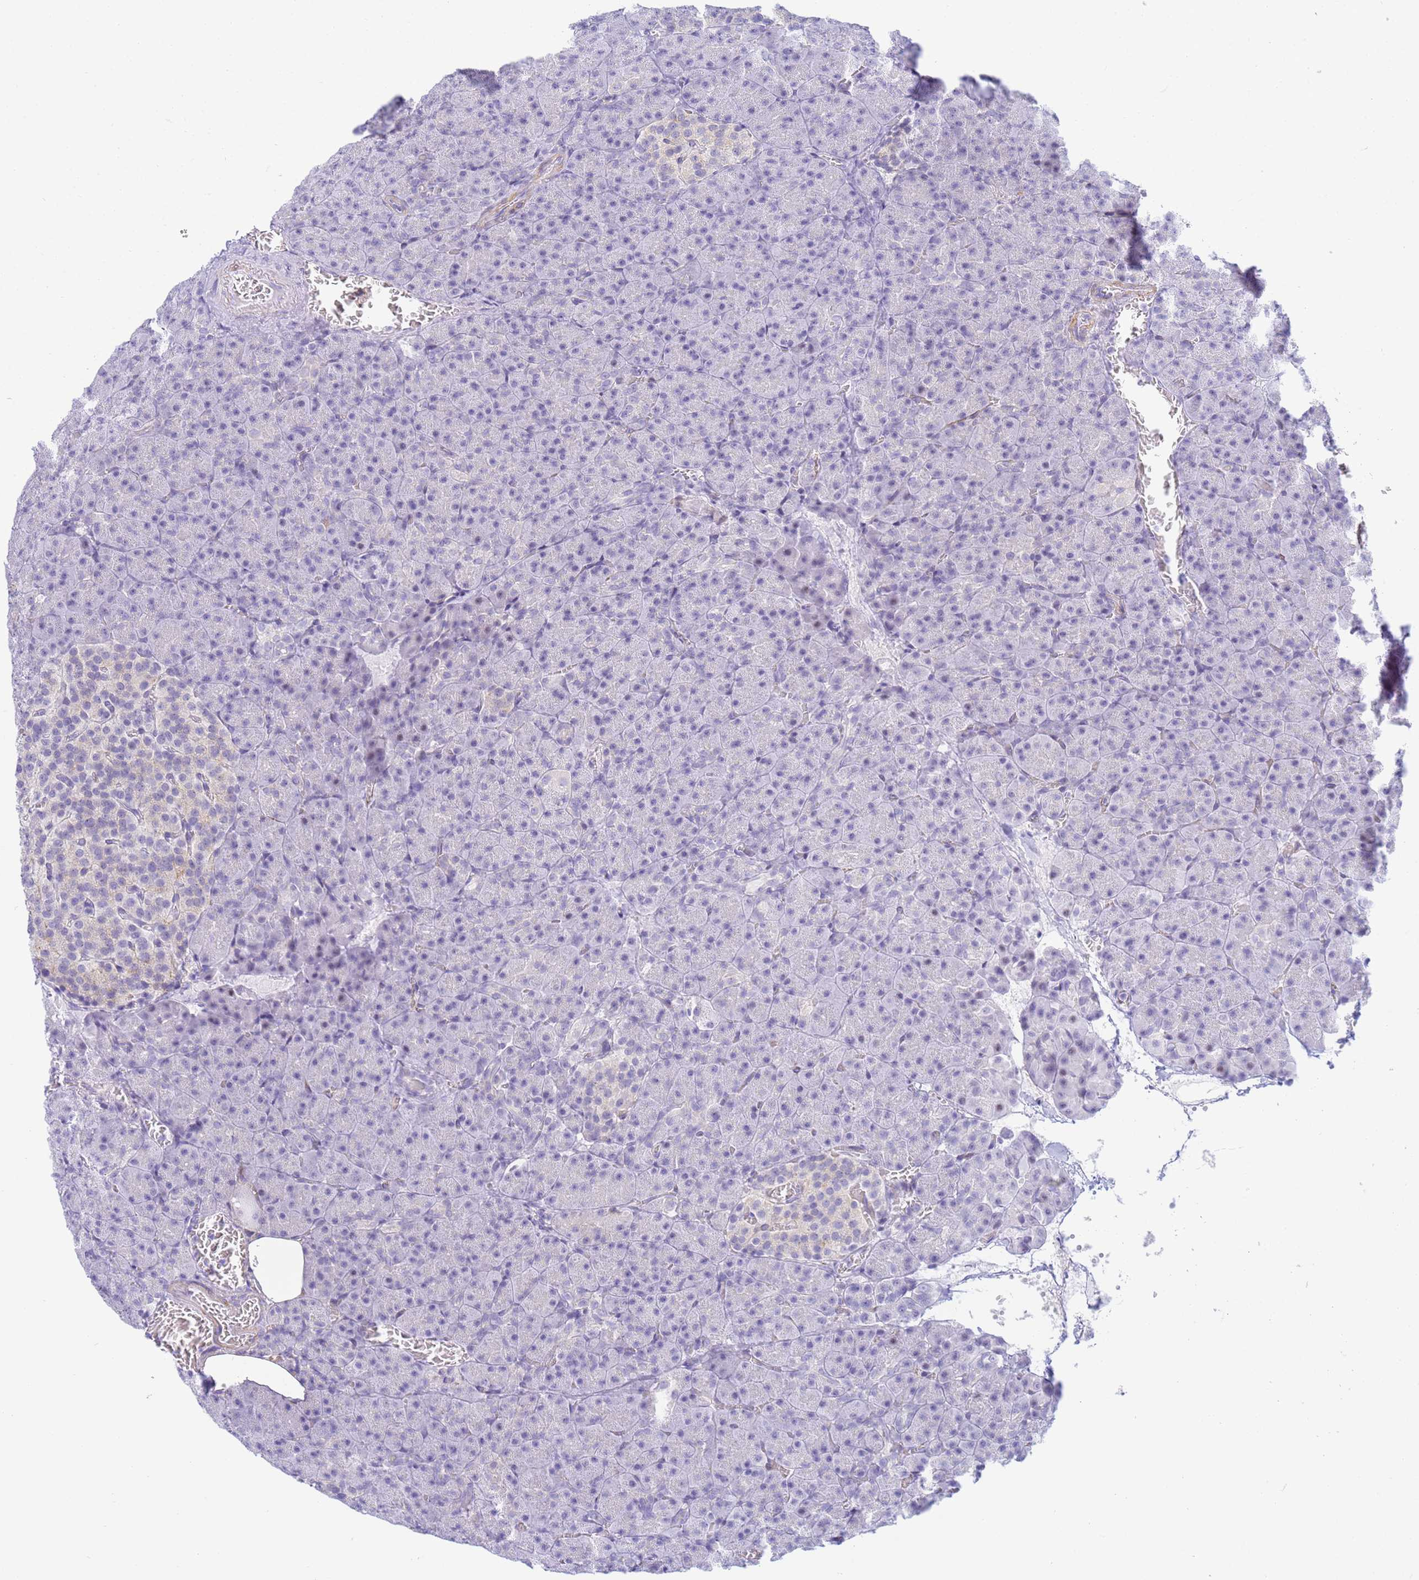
{"staining": {"intensity": "negative", "quantity": "none", "location": "none"}, "tissue": "pancreas", "cell_type": "Exocrine glandular cells", "image_type": "normal", "snomed": [{"axis": "morphology", "description": "Normal tissue, NOS"}, {"axis": "topography", "description": "Pancreas"}], "caption": "Pancreas stained for a protein using immunohistochemistry (IHC) exhibits no positivity exocrine glandular cells.", "gene": "SNX20", "patient": {"sex": "female", "age": 74}}